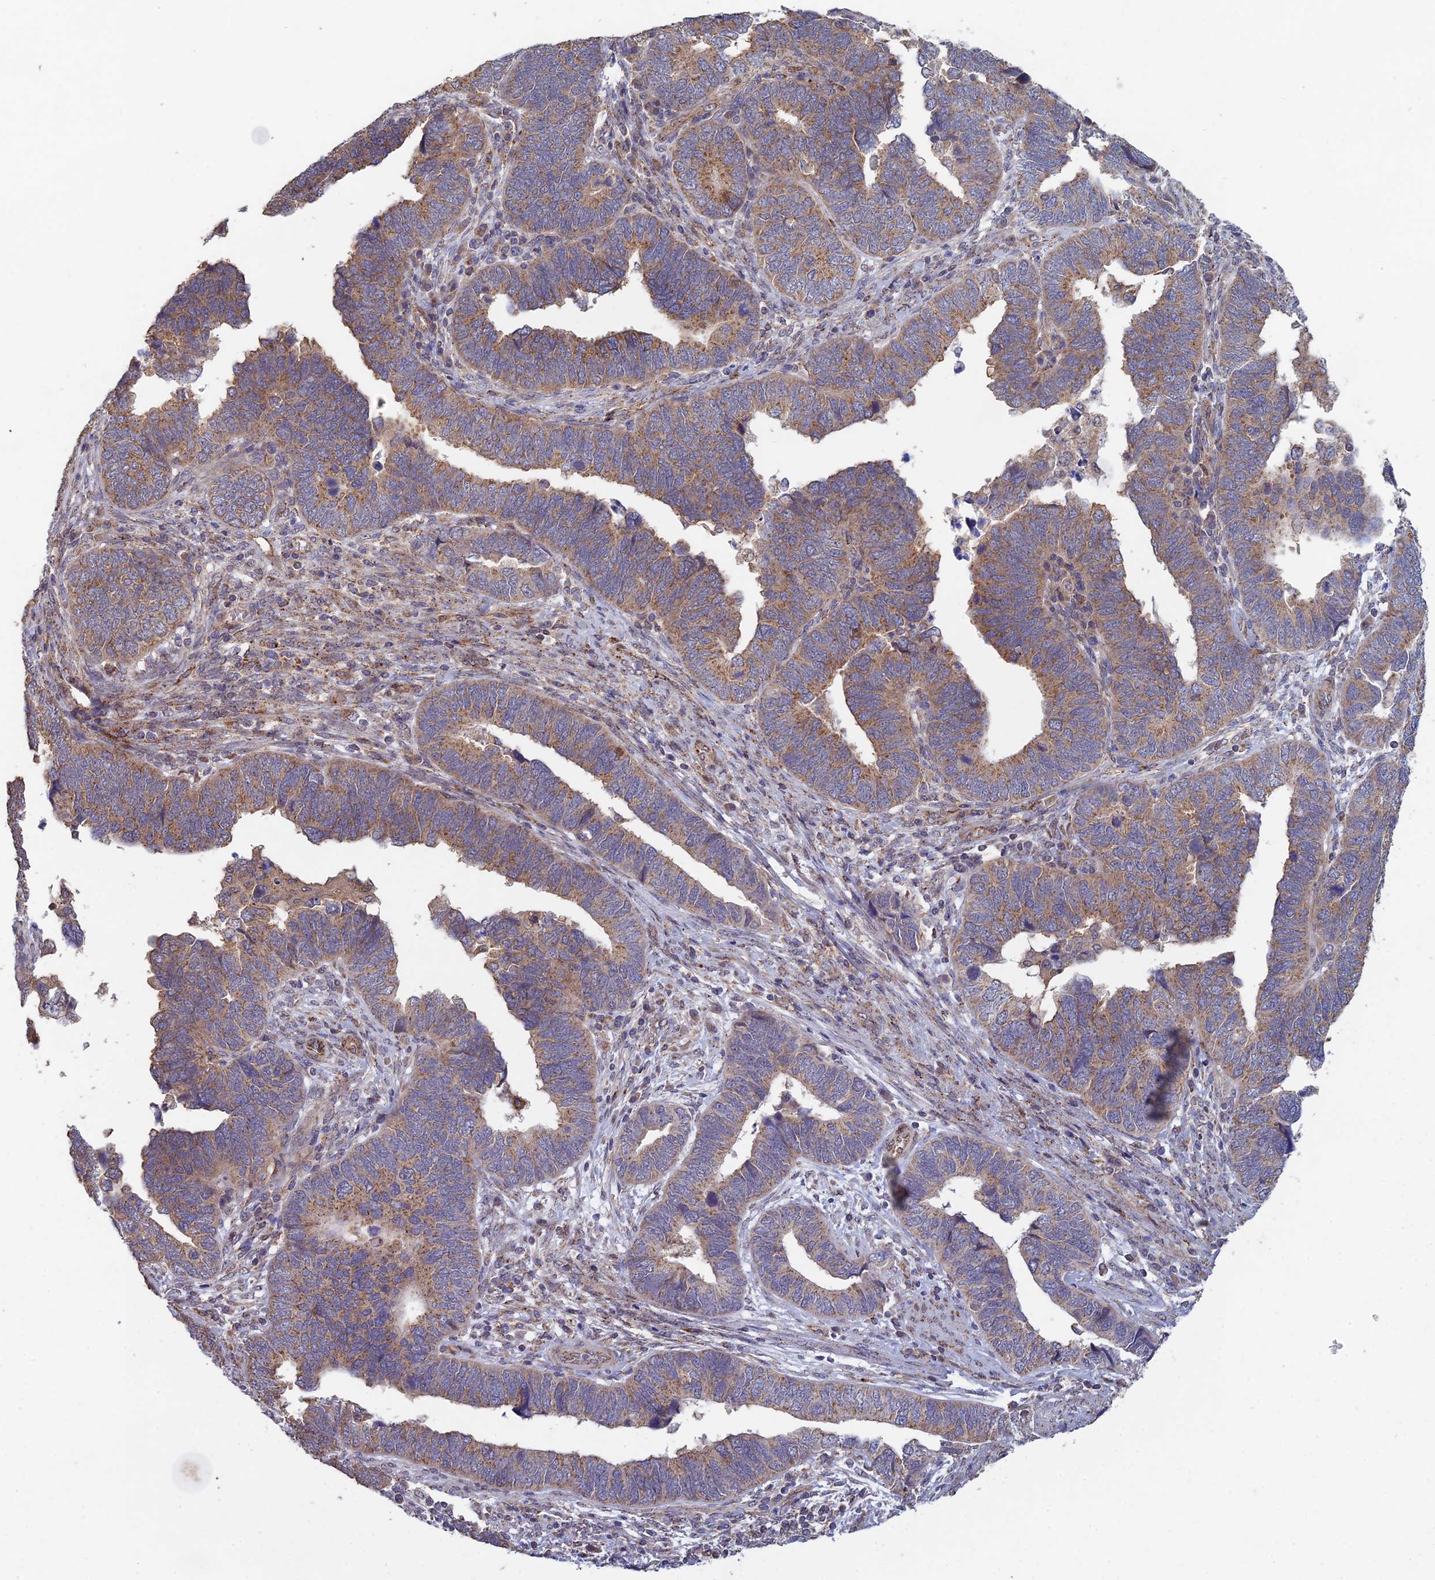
{"staining": {"intensity": "moderate", "quantity": ">75%", "location": "cytoplasmic/membranous"}, "tissue": "endometrial cancer", "cell_type": "Tumor cells", "image_type": "cancer", "snomed": [{"axis": "morphology", "description": "Adenocarcinoma, NOS"}, {"axis": "topography", "description": "Endometrium"}], "caption": "High-power microscopy captured an IHC histopathology image of endometrial cancer, revealing moderate cytoplasmic/membranous positivity in about >75% of tumor cells.", "gene": "FOXS1", "patient": {"sex": "female", "age": 79}}